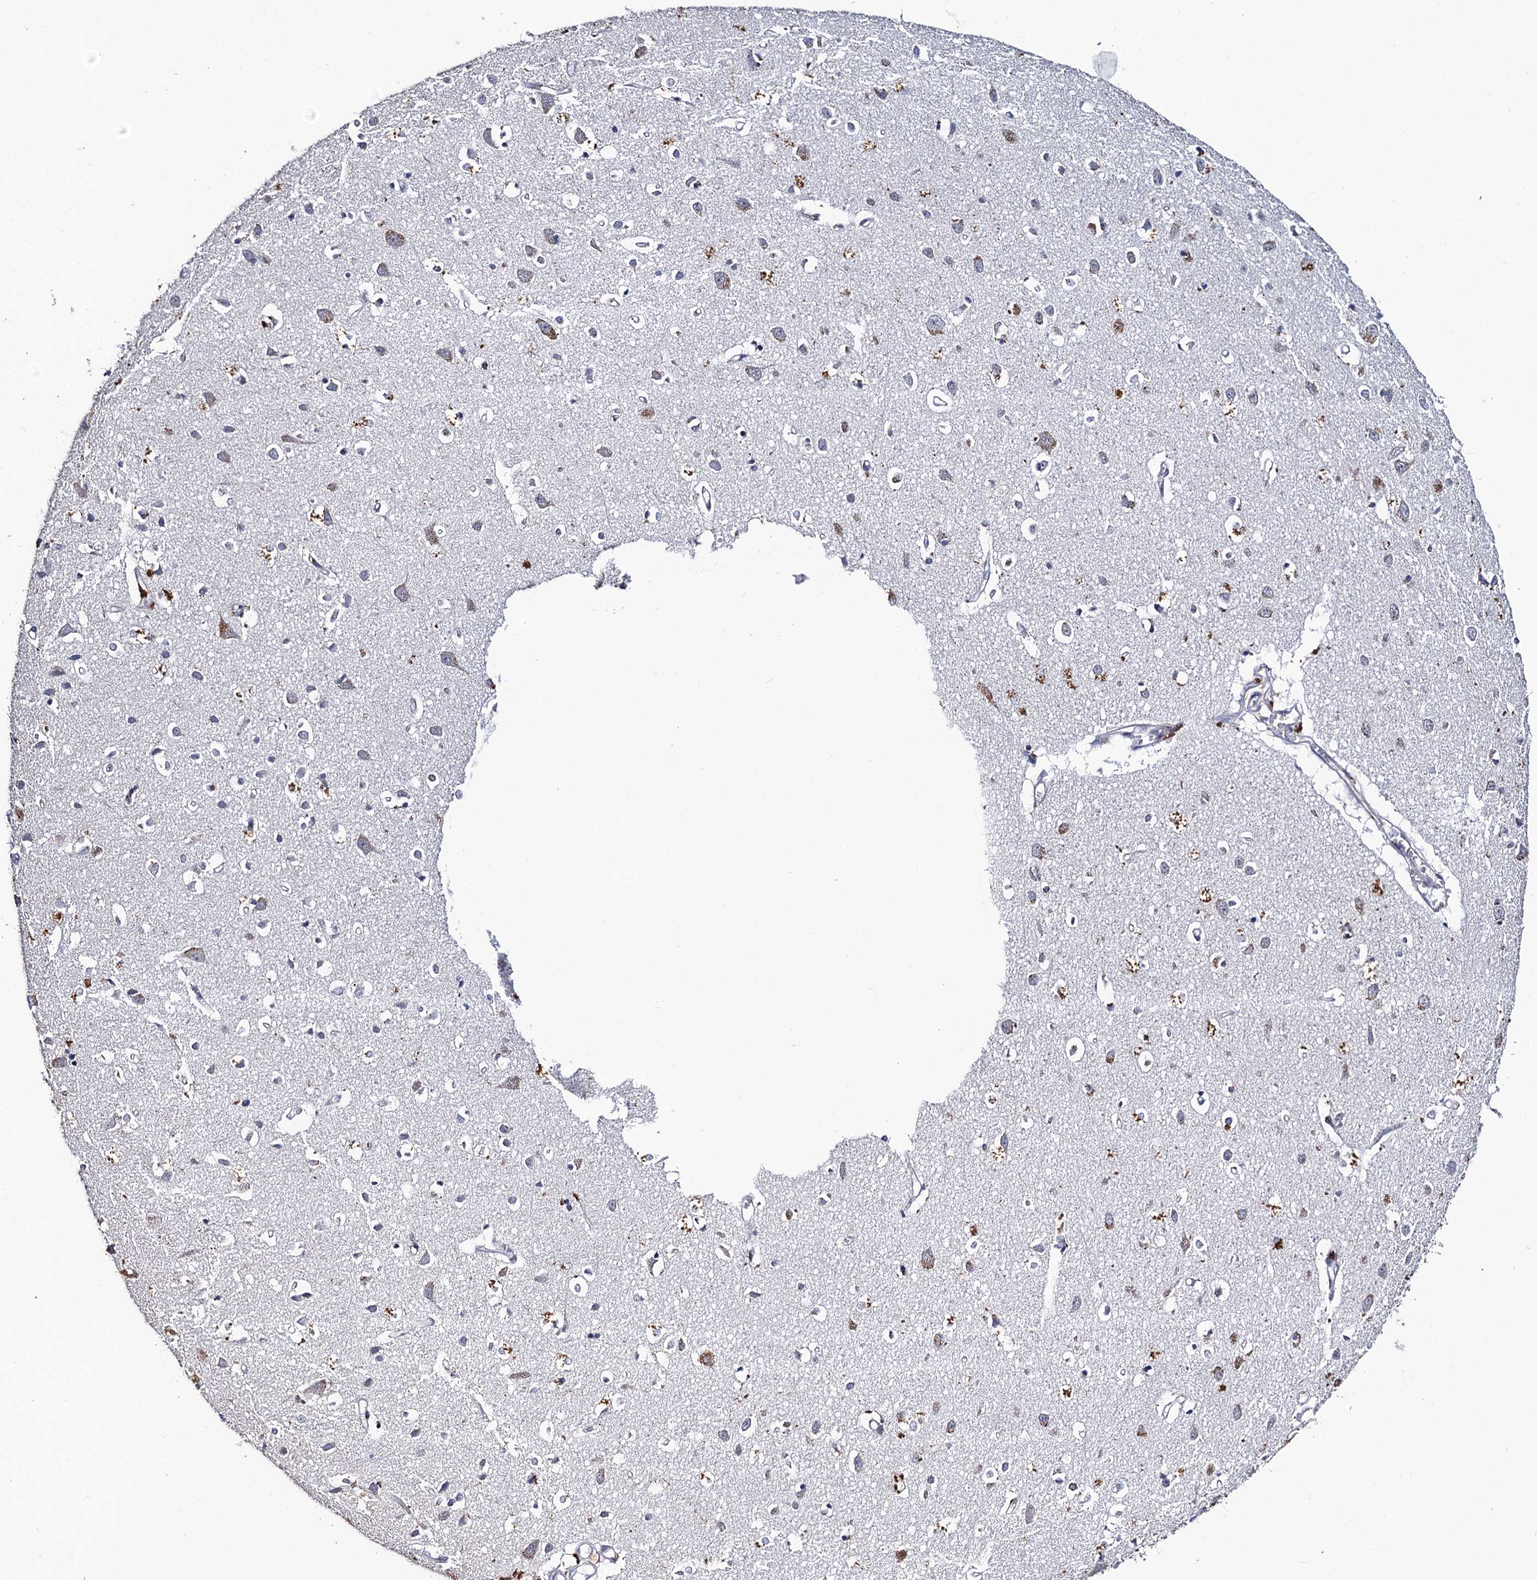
{"staining": {"intensity": "negative", "quantity": "none", "location": "none"}, "tissue": "cerebral cortex", "cell_type": "Endothelial cells", "image_type": "normal", "snomed": [{"axis": "morphology", "description": "Normal tissue, NOS"}, {"axis": "topography", "description": "Cerebral cortex"}], "caption": "A high-resolution image shows immunohistochemistry staining of normal cerebral cortex, which reveals no significant positivity in endothelial cells.", "gene": "THAP2", "patient": {"sex": "female", "age": 64}}